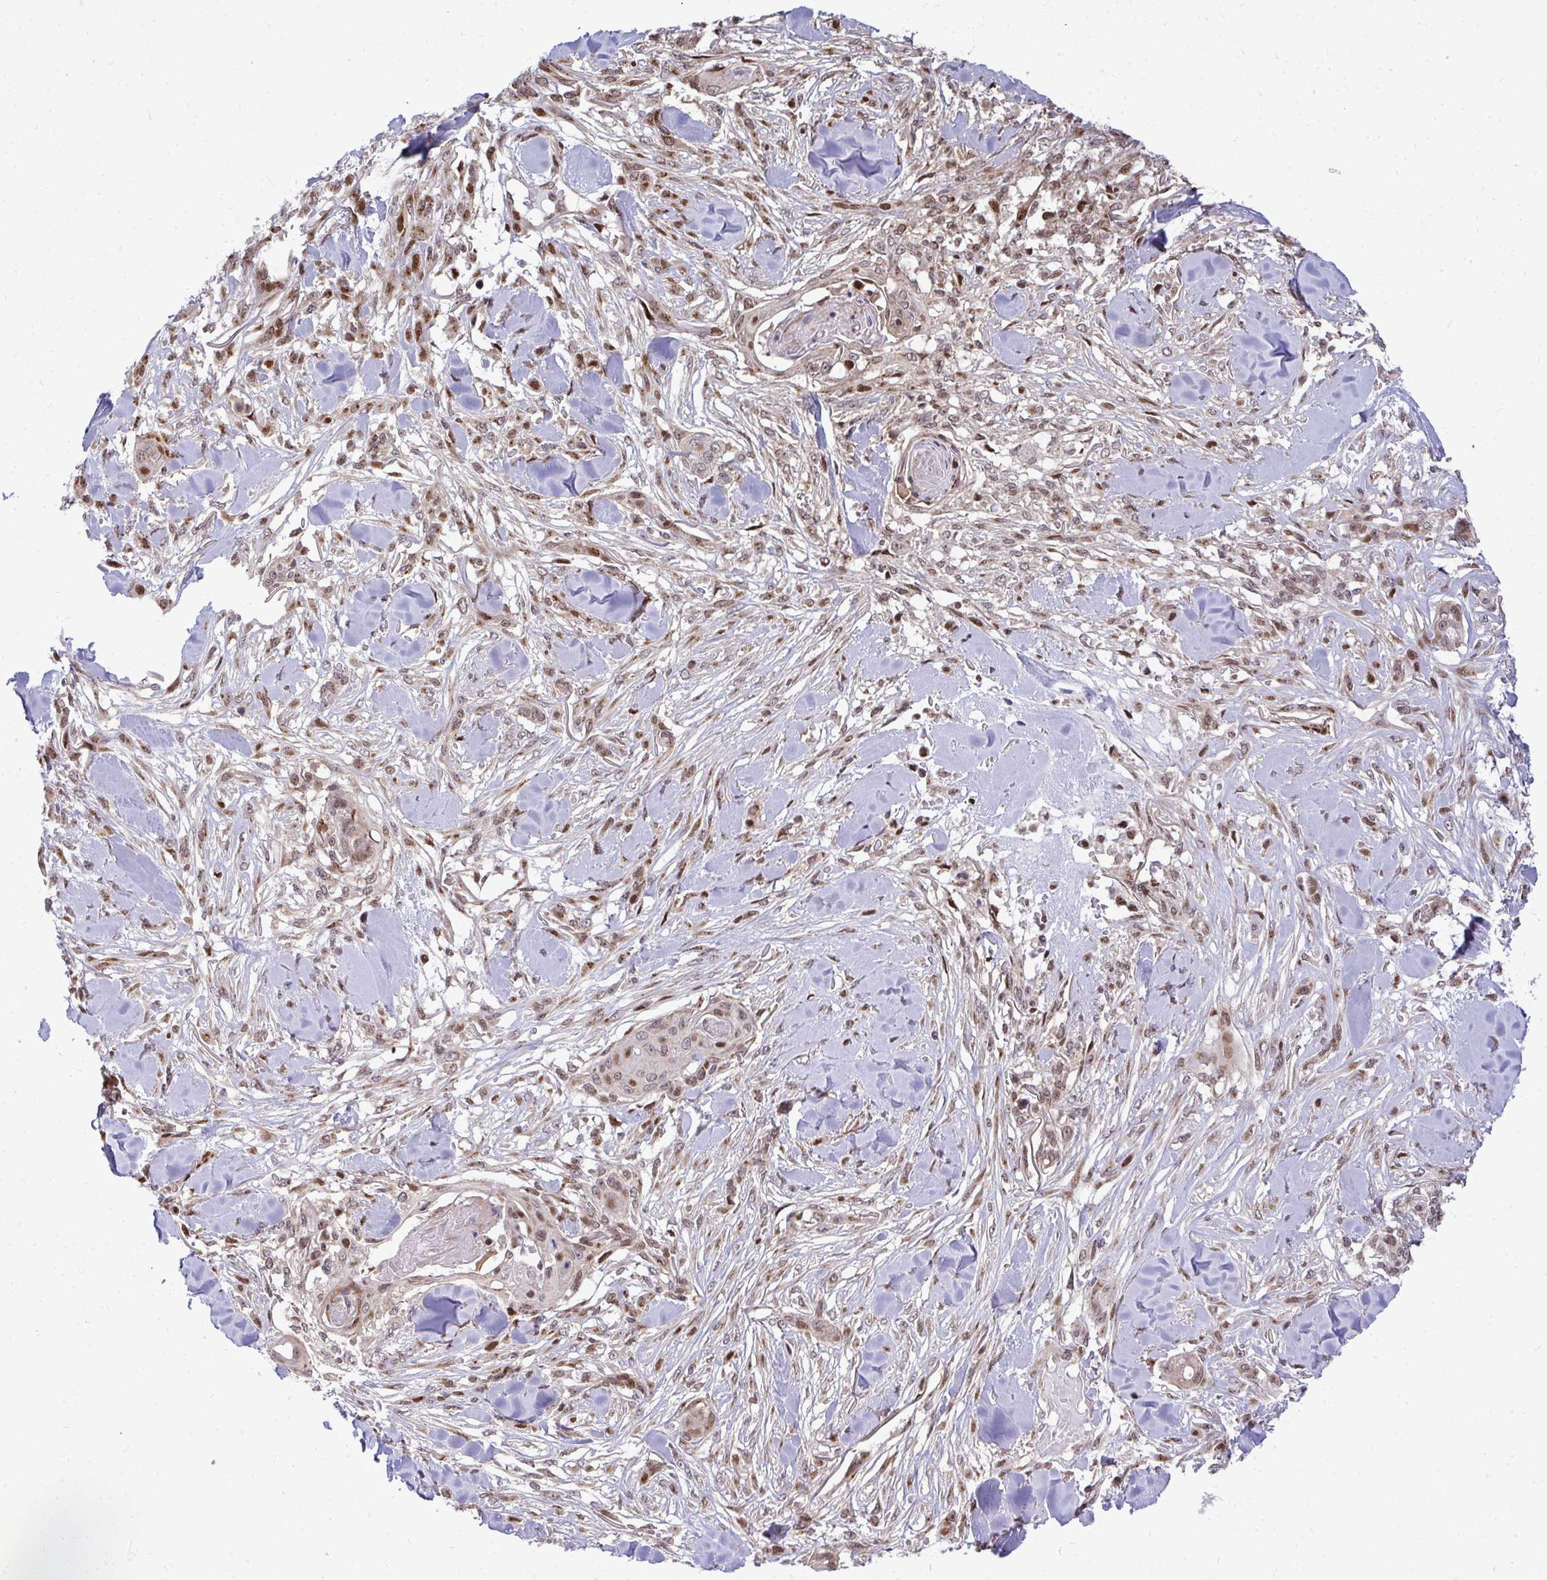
{"staining": {"intensity": "moderate", "quantity": "<25%", "location": "nuclear"}, "tissue": "skin cancer", "cell_type": "Tumor cells", "image_type": "cancer", "snomed": [{"axis": "morphology", "description": "Squamous cell carcinoma, NOS"}, {"axis": "topography", "description": "Skin"}], "caption": "Tumor cells display low levels of moderate nuclear positivity in about <25% of cells in human skin cancer. The protein of interest is shown in brown color, while the nuclei are stained blue.", "gene": "PIGY", "patient": {"sex": "female", "age": 59}}